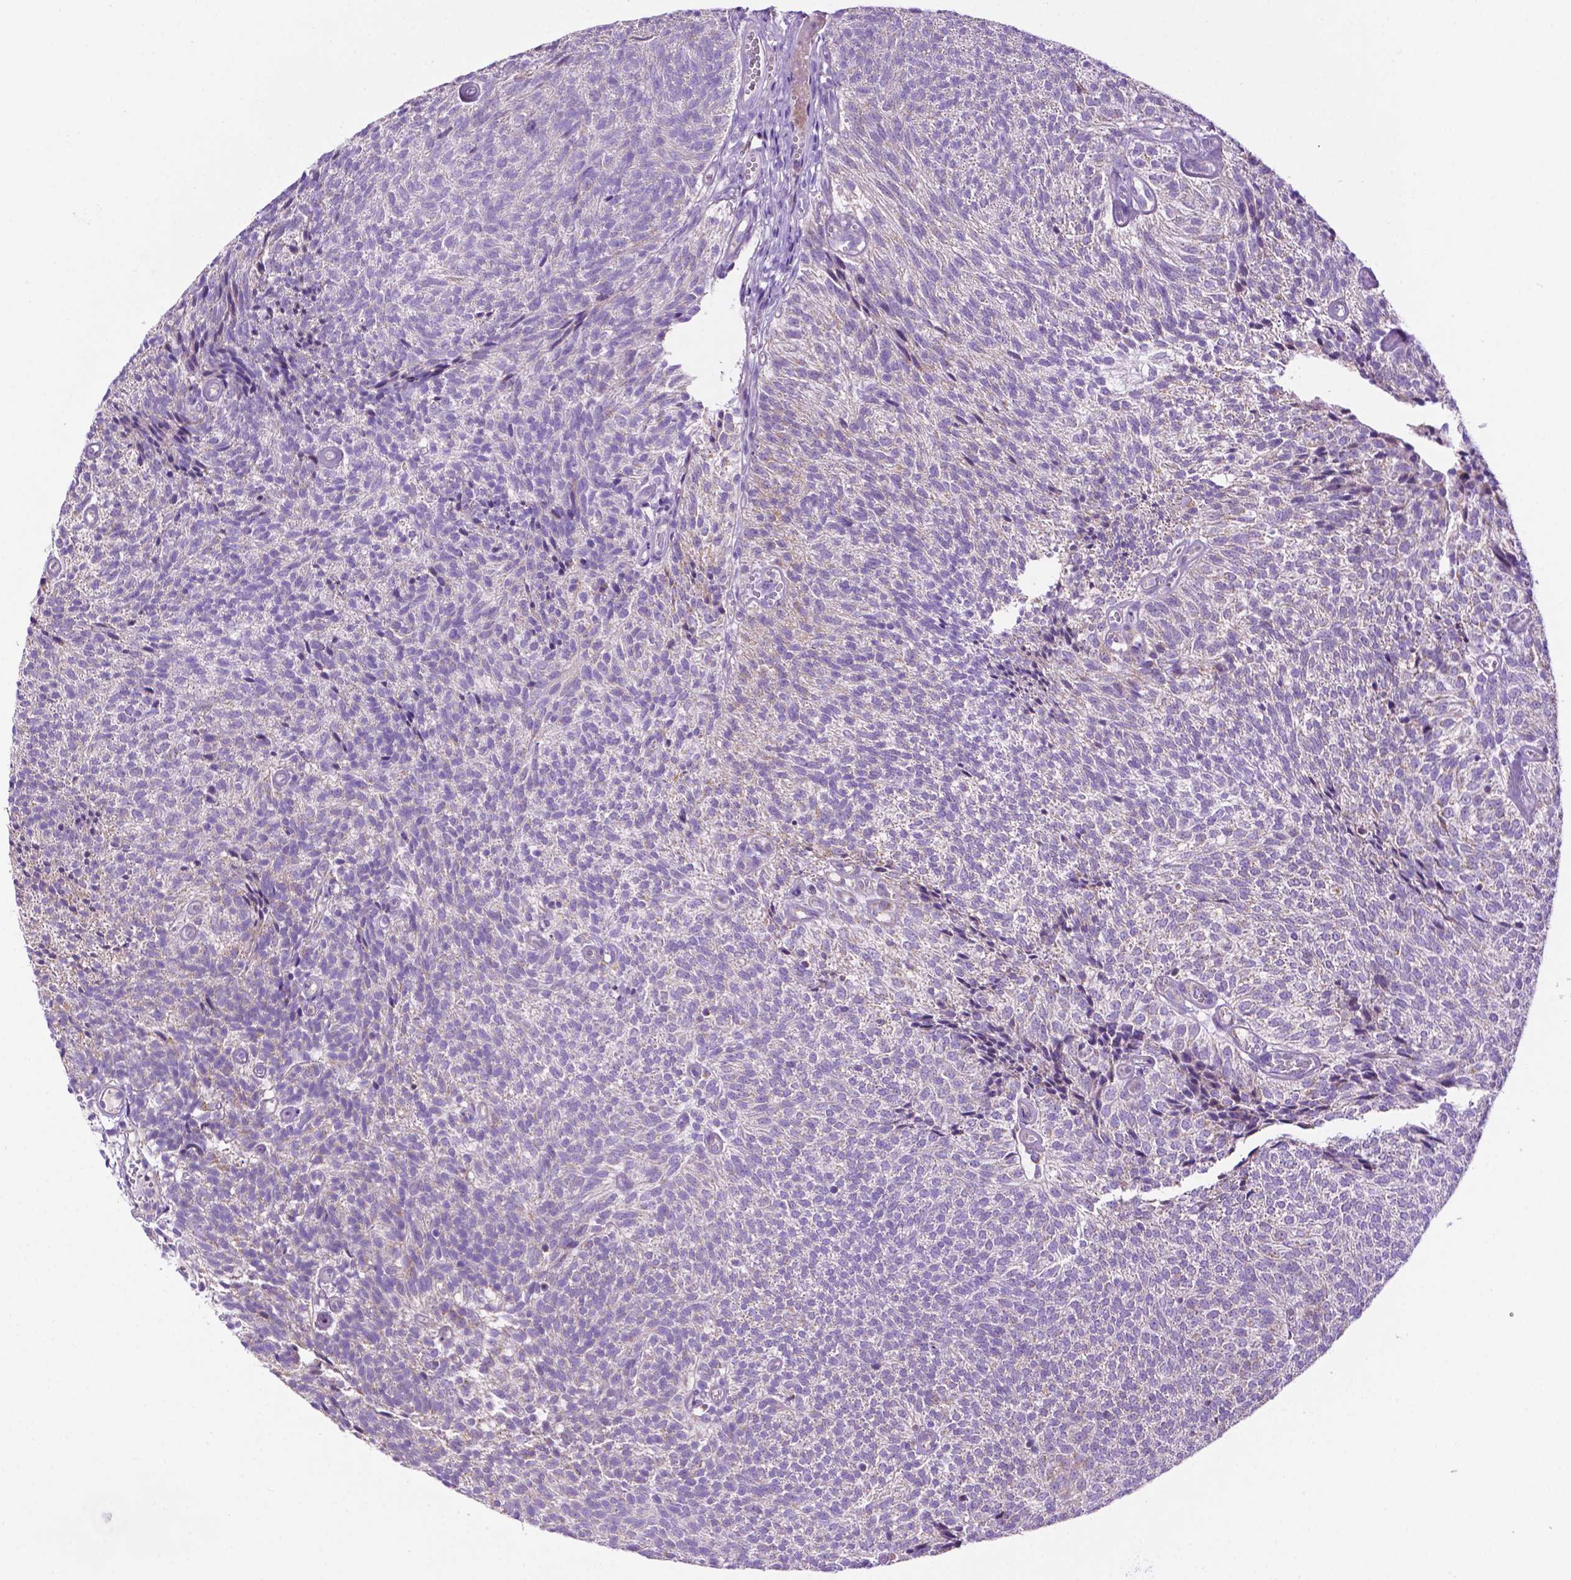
{"staining": {"intensity": "weak", "quantity": "<25%", "location": "cytoplasmic/membranous"}, "tissue": "urothelial cancer", "cell_type": "Tumor cells", "image_type": "cancer", "snomed": [{"axis": "morphology", "description": "Urothelial carcinoma, Low grade"}, {"axis": "topography", "description": "Urinary bladder"}], "caption": "A high-resolution histopathology image shows IHC staining of urothelial cancer, which reveals no significant positivity in tumor cells. (Stains: DAB immunohistochemistry with hematoxylin counter stain, Microscopy: brightfield microscopy at high magnification).", "gene": "PHYHIP", "patient": {"sex": "male", "age": 77}}